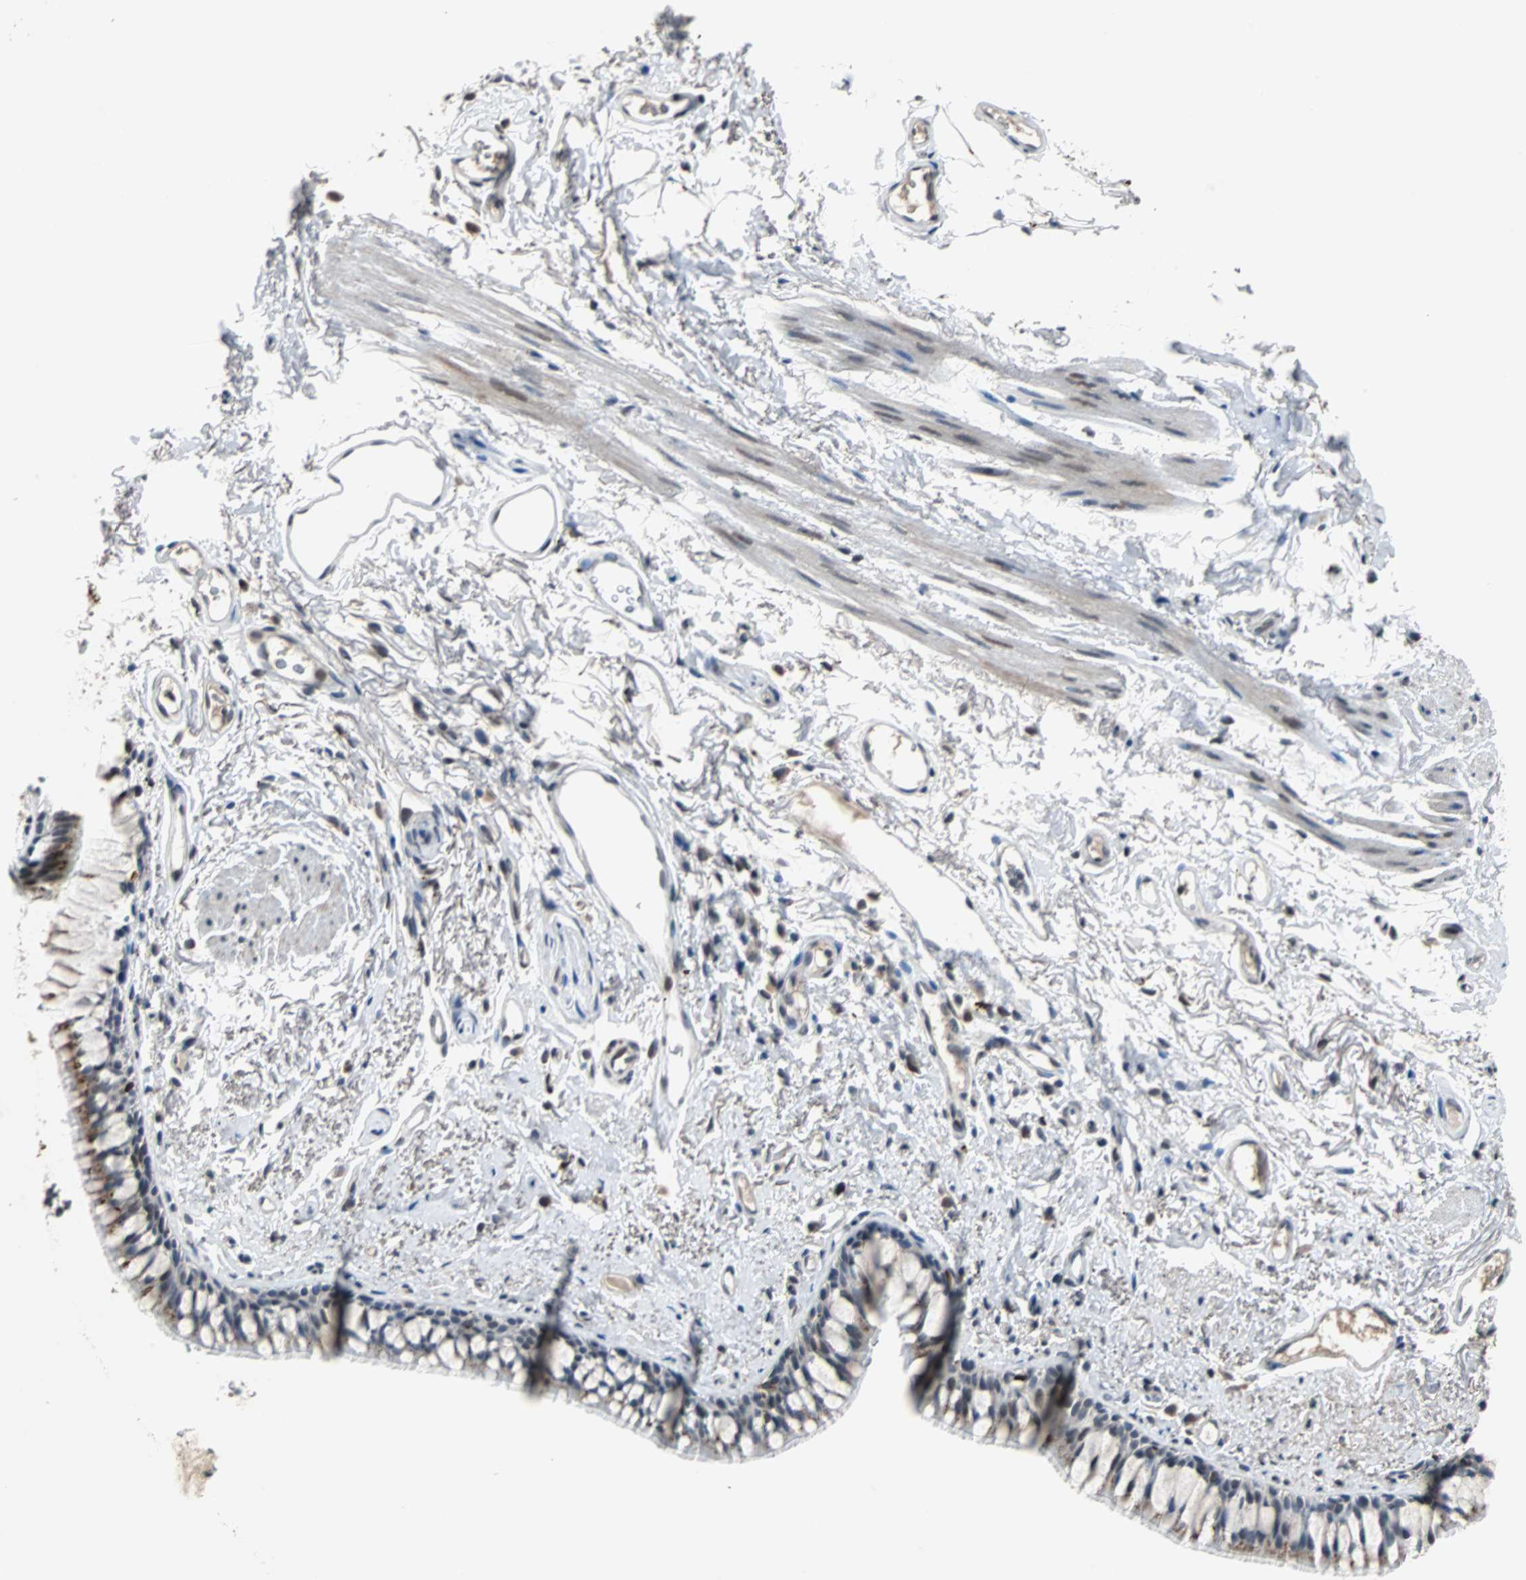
{"staining": {"intensity": "moderate", "quantity": "25%-75%", "location": "cytoplasmic/membranous"}, "tissue": "bronchus", "cell_type": "Respiratory epithelial cells", "image_type": "normal", "snomed": [{"axis": "morphology", "description": "Normal tissue, NOS"}, {"axis": "topography", "description": "Bronchus"}], "caption": "Protein staining by immunohistochemistry (IHC) demonstrates moderate cytoplasmic/membranous positivity in approximately 25%-75% of respiratory epithelial cells in normal bronchus. (DAB = brown stain, brightfield microscopy at high magnification).", "gene": "HLX", "patient": {"sex": "female", "age": 73}}